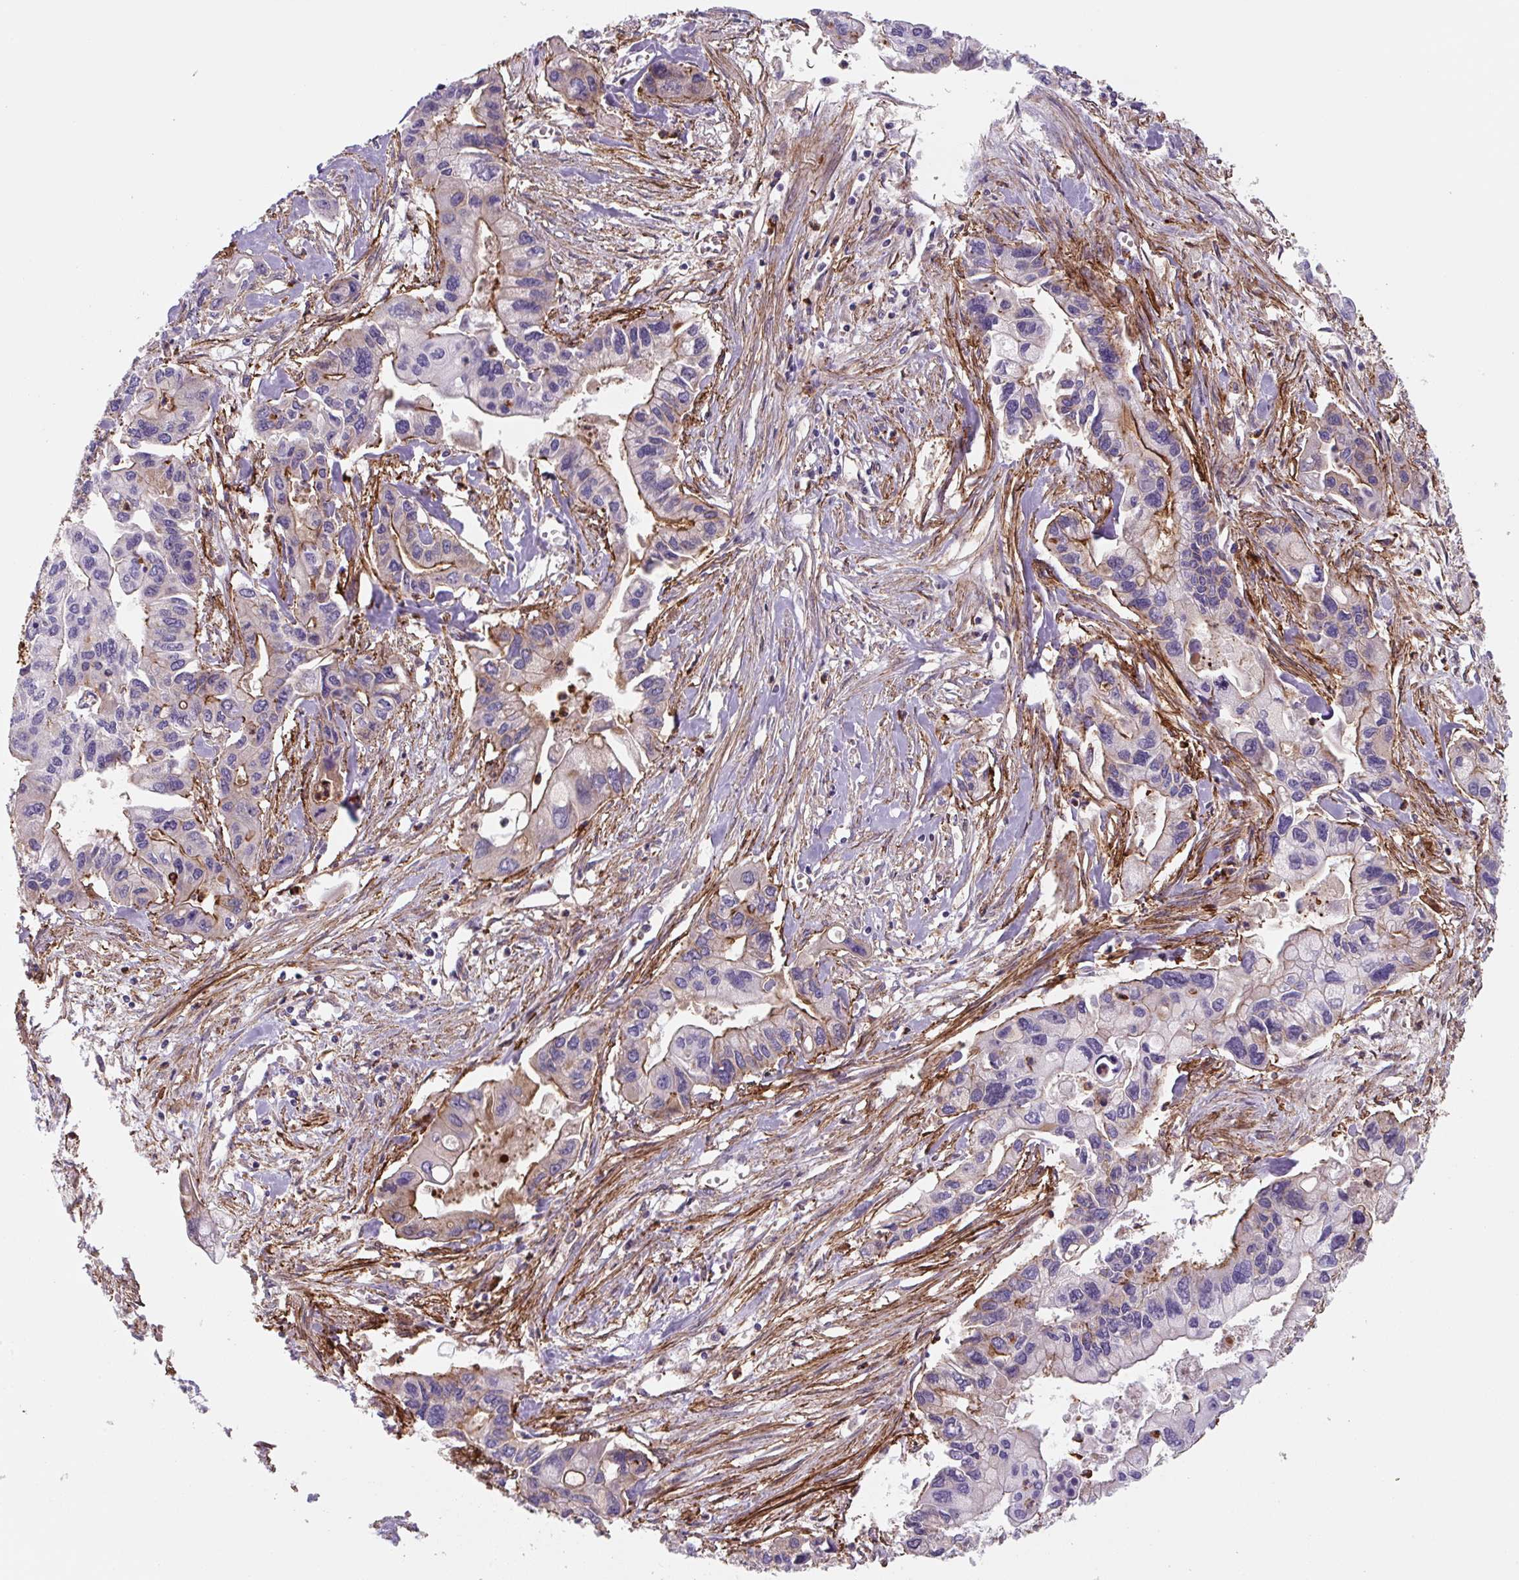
{"staining": {"intensity": "moderate", "quantity": "<25%", "location": "cytoplasmic/membranous"}, "tissue": "pancreatic cancer", "cell_type": "Tumor cells", "image_type": "cancer", "snomed": [{"axis": "morphology", "description": "Adenocarcinoma, NOS"}, {"axis": "topography", "description": "Pancreas"}], "caption": "High-magnification brightfield microscopy of pancreatic cancer stained with DAB (brown) and counterstained with hematoxylin (blue). tumor cells exhibit moderate cytoplasmic/membranous positivity is seen in about<25% of cells.", "gene": "DHFR2", "patient": {"sex": "male", "age": 62}}